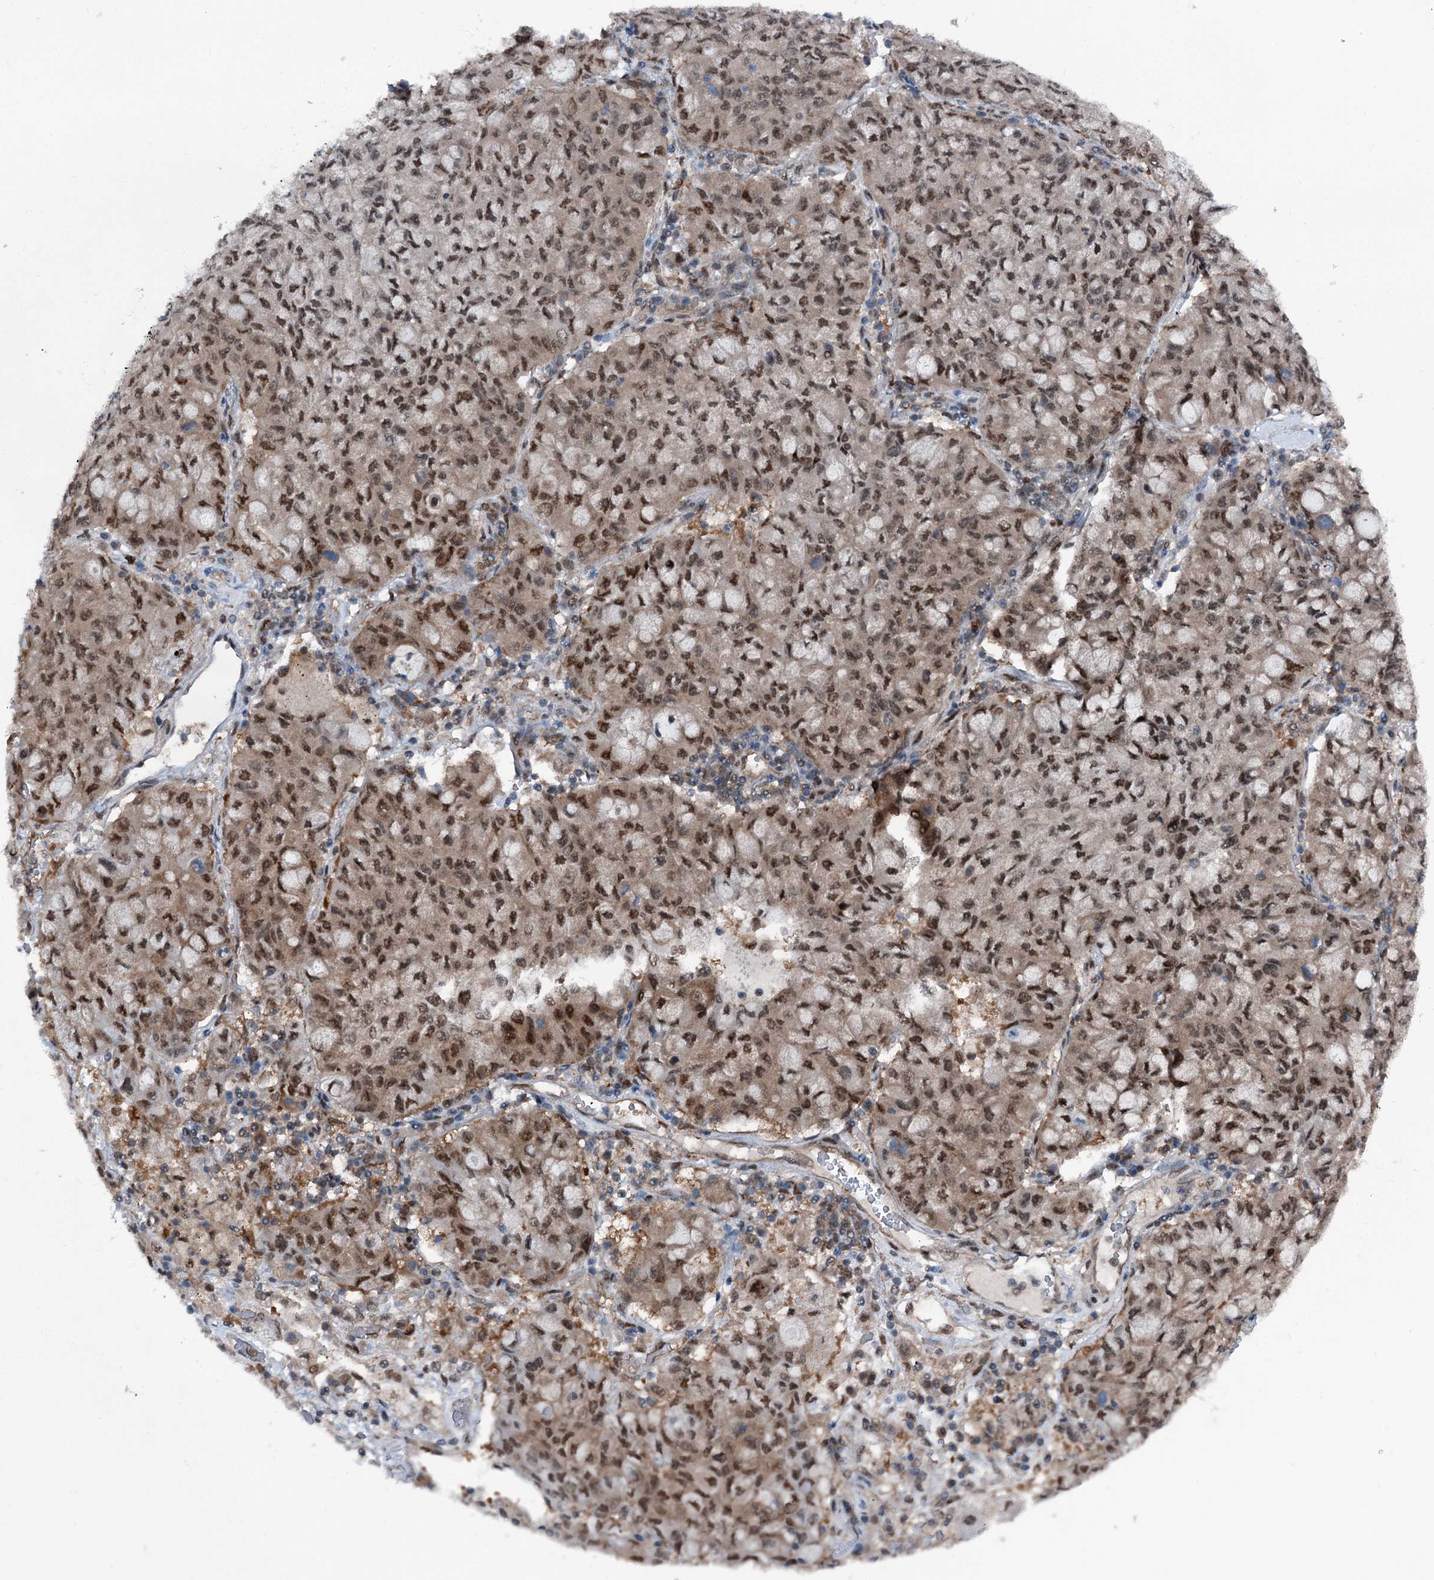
{"staining": {"intensity": "moderate", "quantity": ">75%", "location": "nuclear"}, "tissue": "lung cancer", "cell_type": "Tumor cells", "image_type": "cancer", "snomed": [{"axis": "morphology", "description": "Squamous cell carcinoma, NOS"}, {"axis": "topography", "description": "Lung"}], "caption": "Immunohistochemistry image of neoplastic tissue: human lung squamous cell carcinoma stained using IHC displays medium levels of moderate protein expression localized specifically in the nuclear of tumor cells, appearing as a nuclear brown color.", "gene": "PSMD13", "patient": {"sex": "male", "age": 74}}